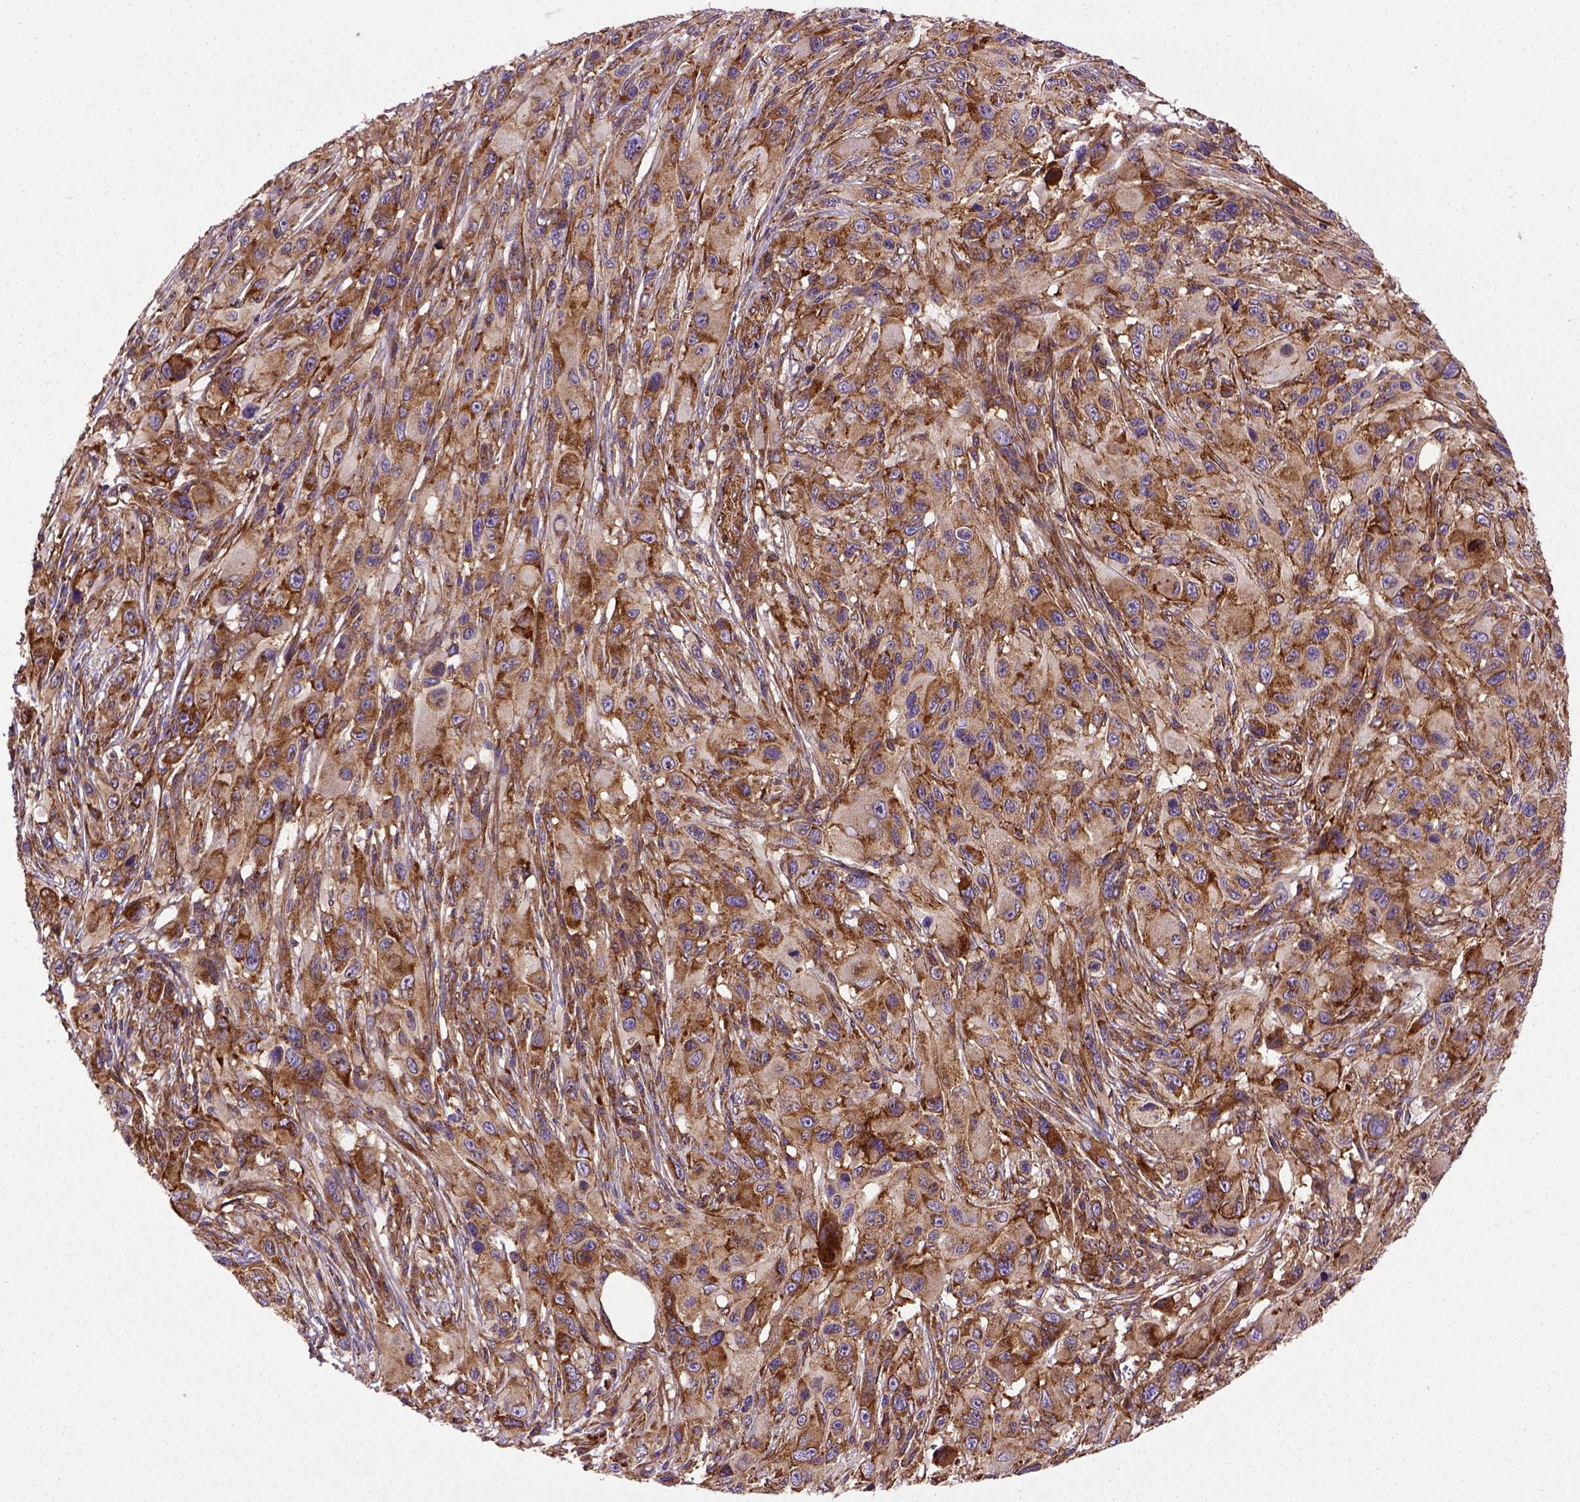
{"staining": {"intensity": "moderate", "quantity": ">75%", "location": "cytoplasmic/membranous"}, "tissue": "melanoma", "cell_type": "Tumor cells", "image_type": "cancer", "snomed": [{"axis": "morphology", "description": "Malignant melanoma, NOS"}, {"axis": "topography", "description": "Skin"}], "caption": "Immunohistochemical staining of malignant melanoma demonstrates moderate cytoplasmic/membranous protein expression in approximately >75% of tumor cells.", "gene": "CAPRIN1", "patient": {"sex": "male", "age": 53}}